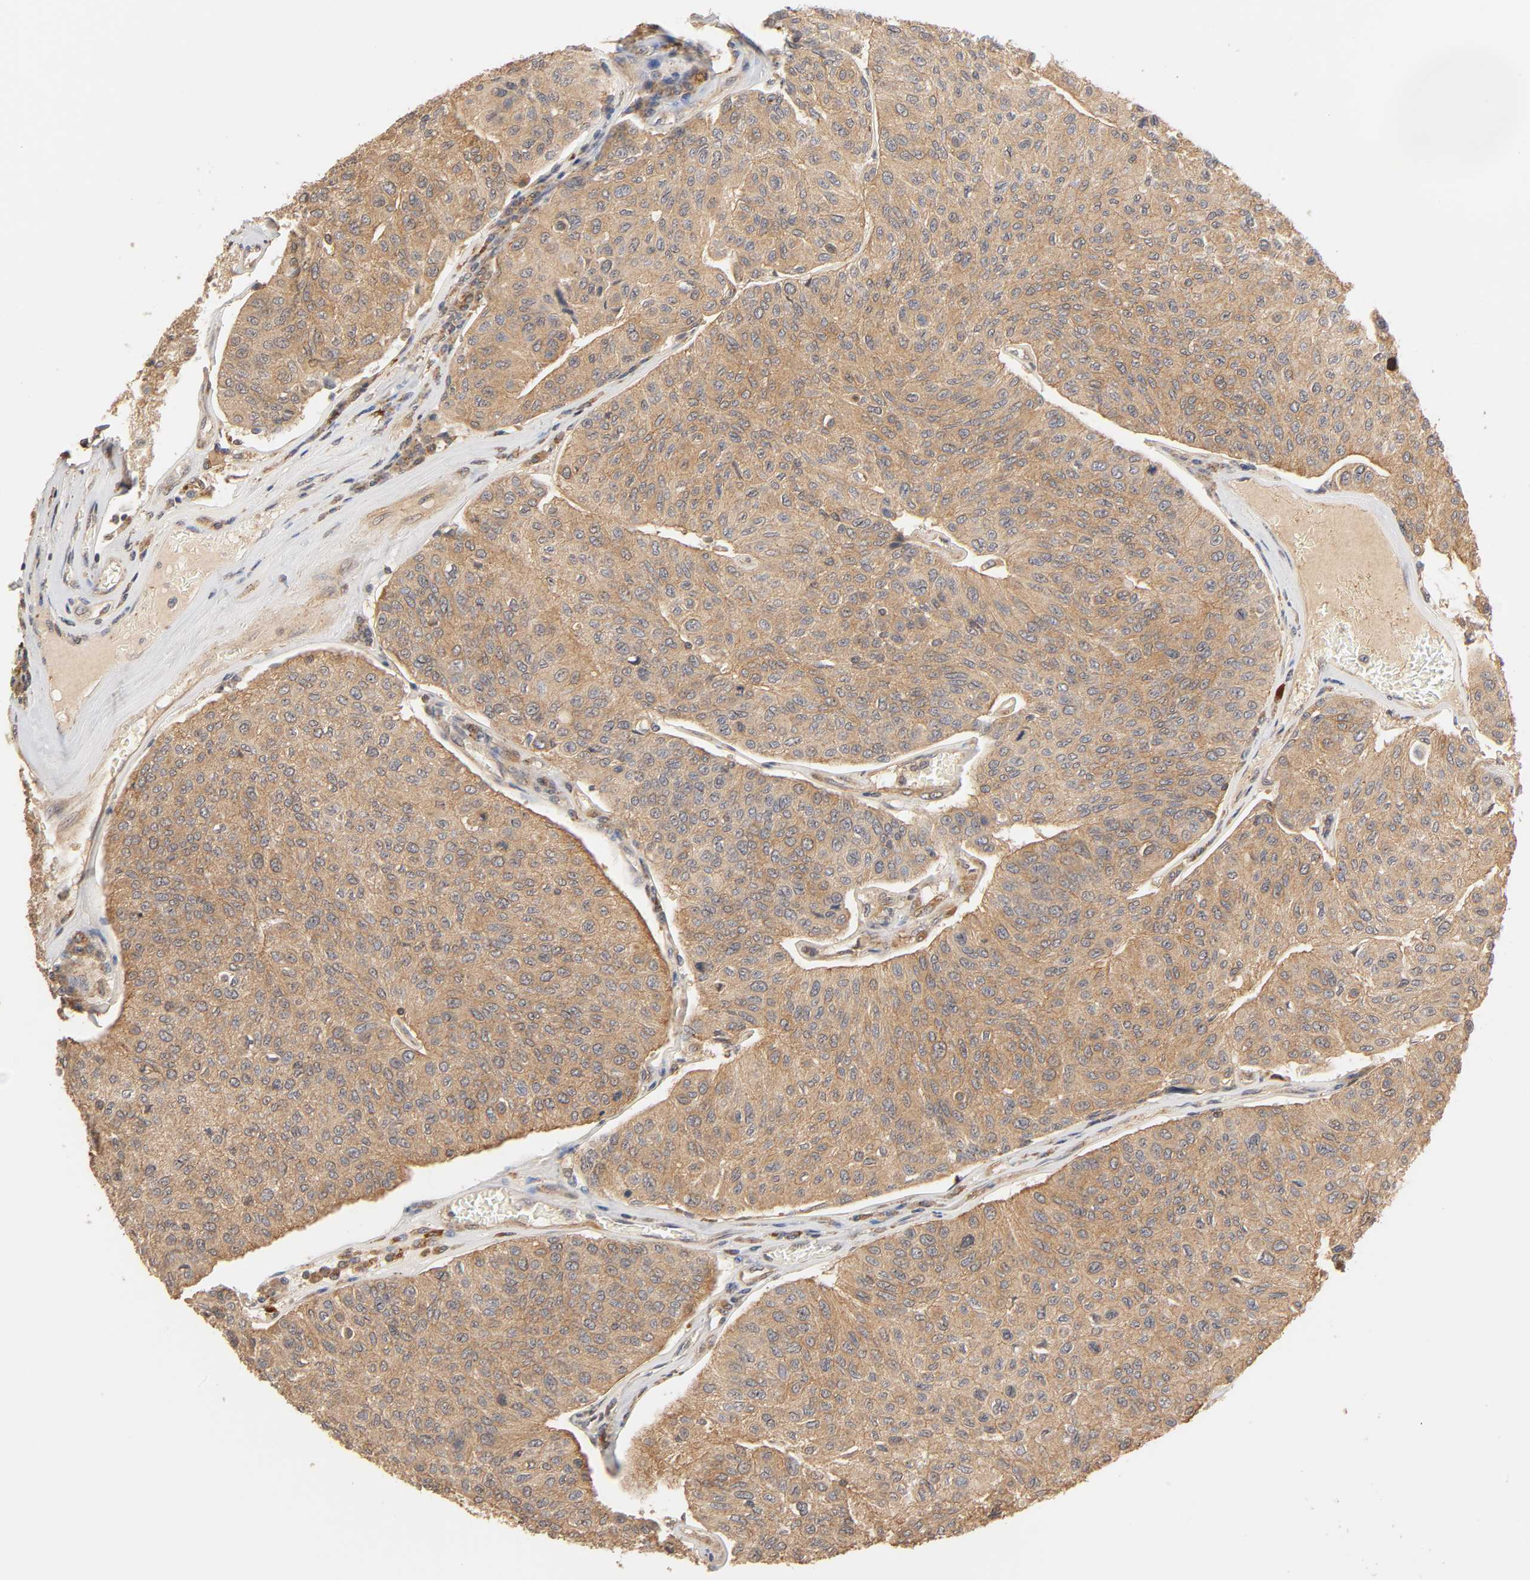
{"staining": {"intensity": "strong", "quantity": ">75%", "location": "cytoplasmic/membranous"}, "tissue": "urothelial cancer", "cell_type": "Tumor cells", "image_type": "cancer", "snomed": [{"axis": "morphology", "description": "Urothelial carcinoma, High grade"}, {"axis": "topography", "description": "Urinary bladder"}], "caption": "Immunohistochemical staining of urothelial carcinoma (high-grade) exhibits strong cytoplasmic/membranous protein expression in approximately >75% of tumor cells.", "gene": "EPS8", "patient": {"sex": "male", "age": 66}}